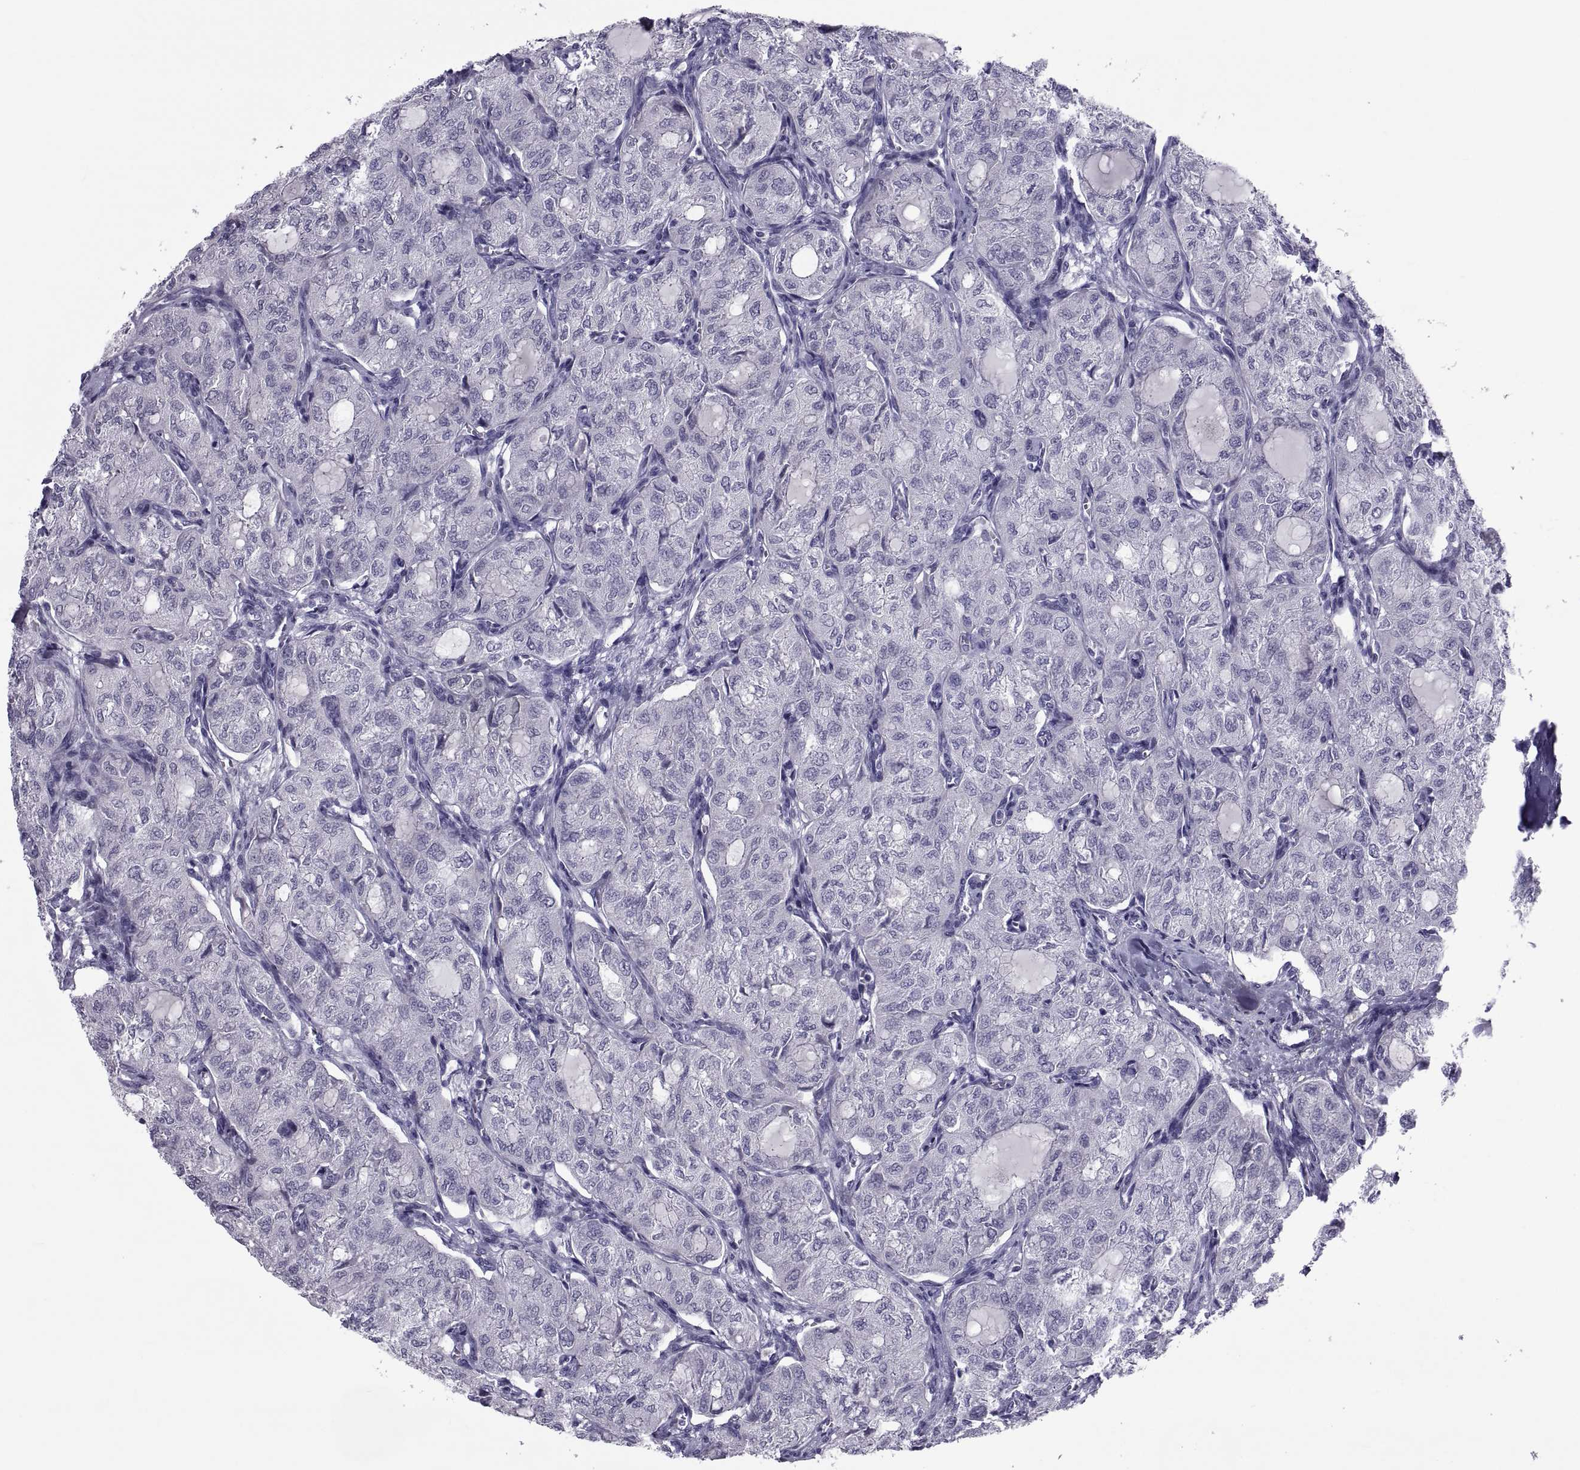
{"staining": {"intensity": "negative", "quantity": "none", "location": "none"}, "tissue": "thyroid cancer", "cell_type": "Tumor cells", "image_type": "cancer", "snomed": [{"axis": "morphology", "description": "Follicular adenoma carcinoma, NOS"}, {"axis": "topography", "description": "Thyroid gland"}], "caption": "The photomicrograph displays no staining of tumor cells in thyroid cancer (follicular adenoma carcinoma).", "gene": "MAGEB1", "patient": {"sex": "male", "age": 75}}